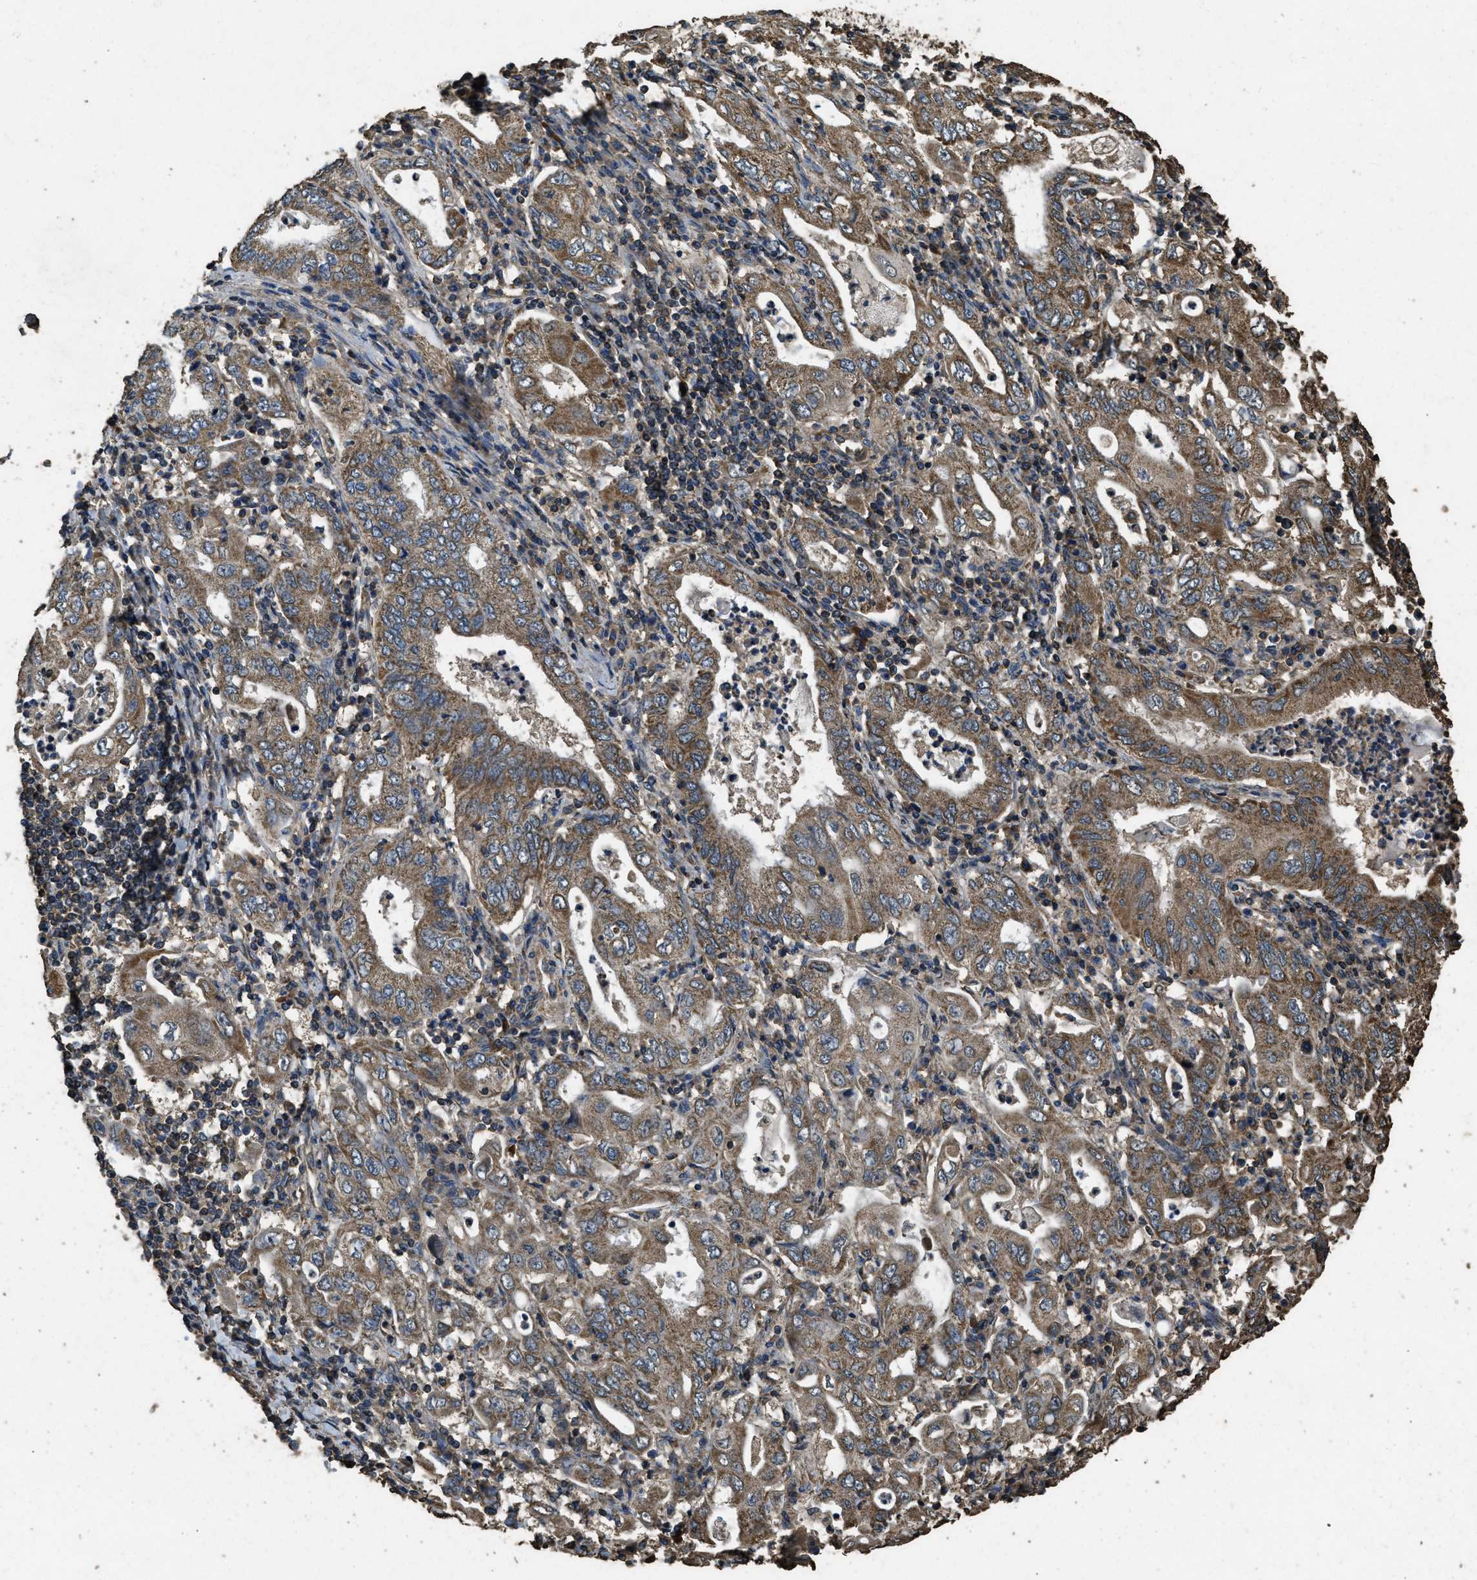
{"staining": {"intensity": "moderate", "quantity": ">75%", "location": "cytoplasmic/membranous"}, "tissue": "stomach cancer", "cell_type": "Tumor cells", "image_type": "cancer", "snomed": [{"axis": "morphology", "description": "Normal tissue, NOS"}, {"axis": "morphology", "description": "Adenocarcinoma, NOS"}, {"axis": "topography", "description": "Esophagus"}, {"axis": "topography", "description": "Stomach, upper"}, {"axis": "topography", "description": "Peripheral nerve tissue"}], "caption": "Human adenocarcinoma (stomach) stained with a brown dye exhibits moderate cytoplasmic/membranous positive staining in approximately >75% of tumor cells.", "gene": "CYRIA", "patient": {"sex": "male", "age": 62}}